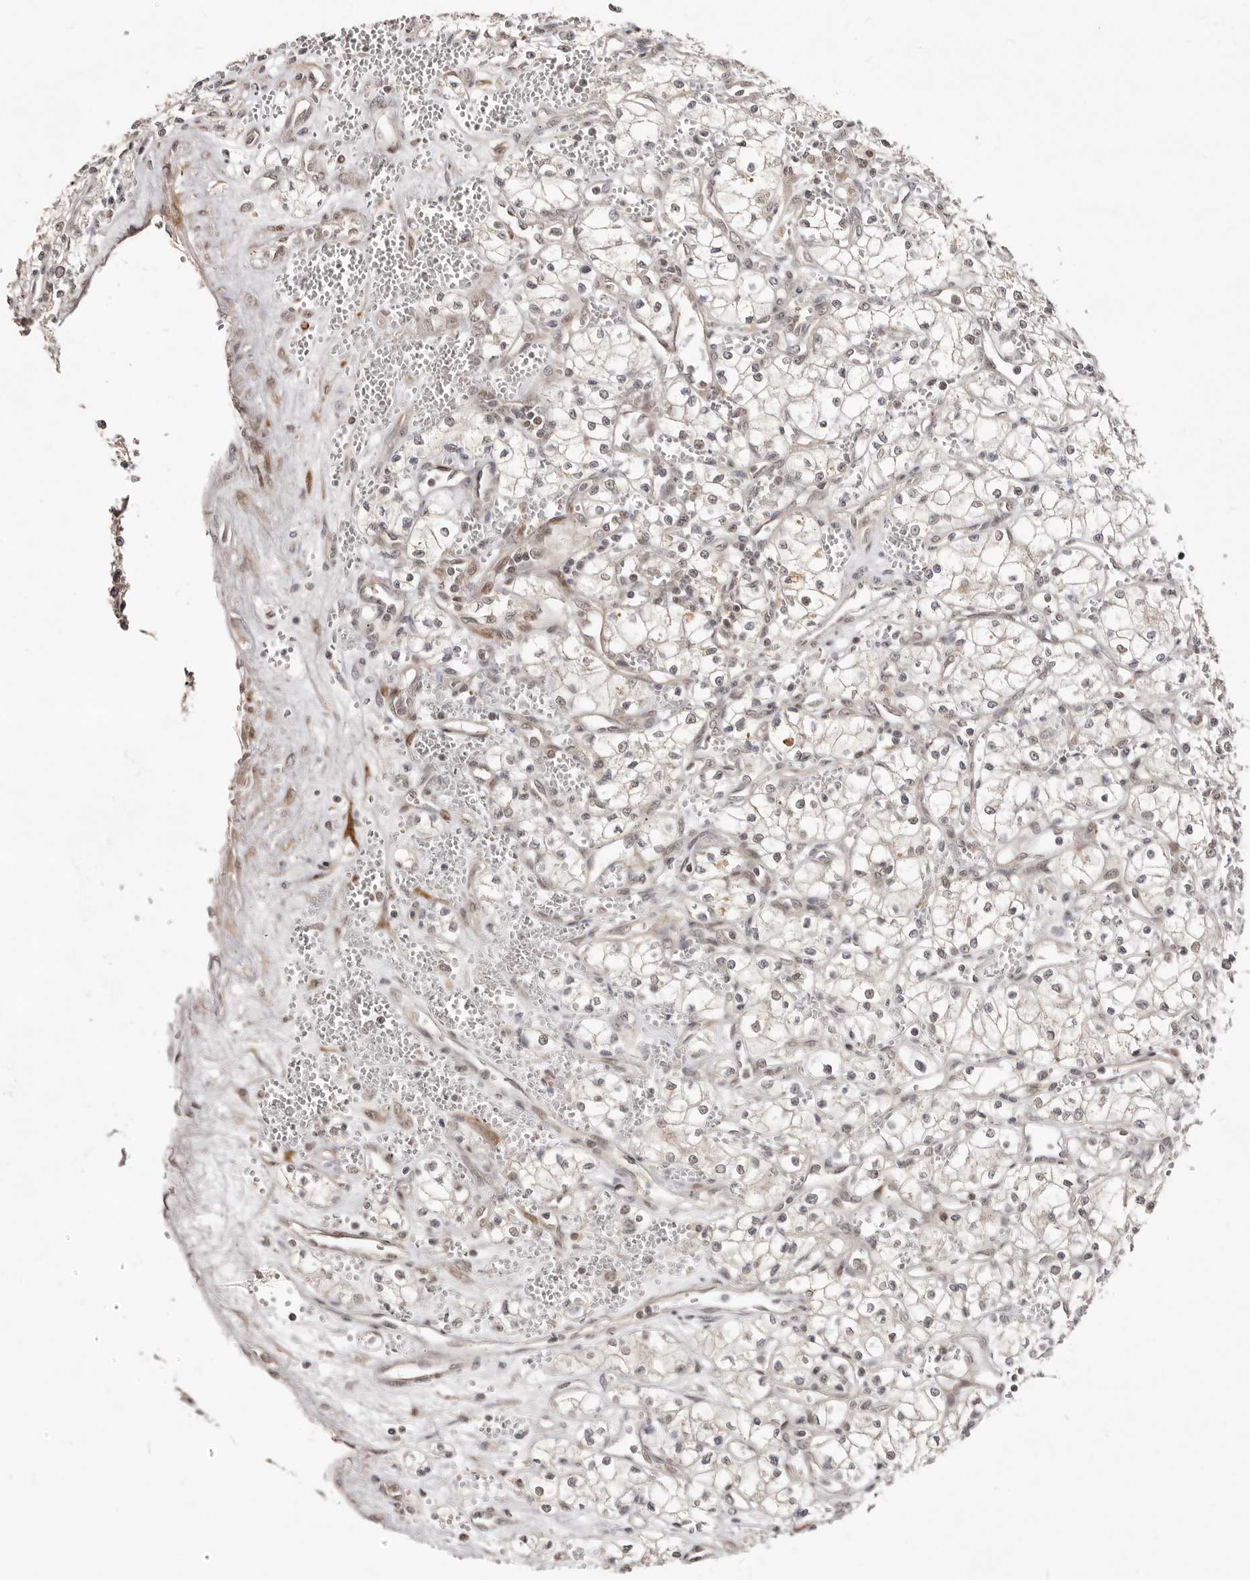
{"staining": {"intensity": "weak", "quantity": ">75%", "location": "nuclear"}, "tissue": "renal cancer", "cell_type": "Tumor cells", "image_type": "cancer", "snomed": [{"axis": "morphology", "description": "Adenocarcinoma, NOS"}, {"axis": "topography", "description": "Kidney"}], "caption": "Immunohistochemistry (IHC) of human renal cancer (adenocarcinoma) displays low levels of weak nuclear expression in about >75% of tumor cells. The protein is shown in brown color, while the nuclei are stained blue.", "gene": "SRCAP", "patient": {"sex": "male", "age": 59}}